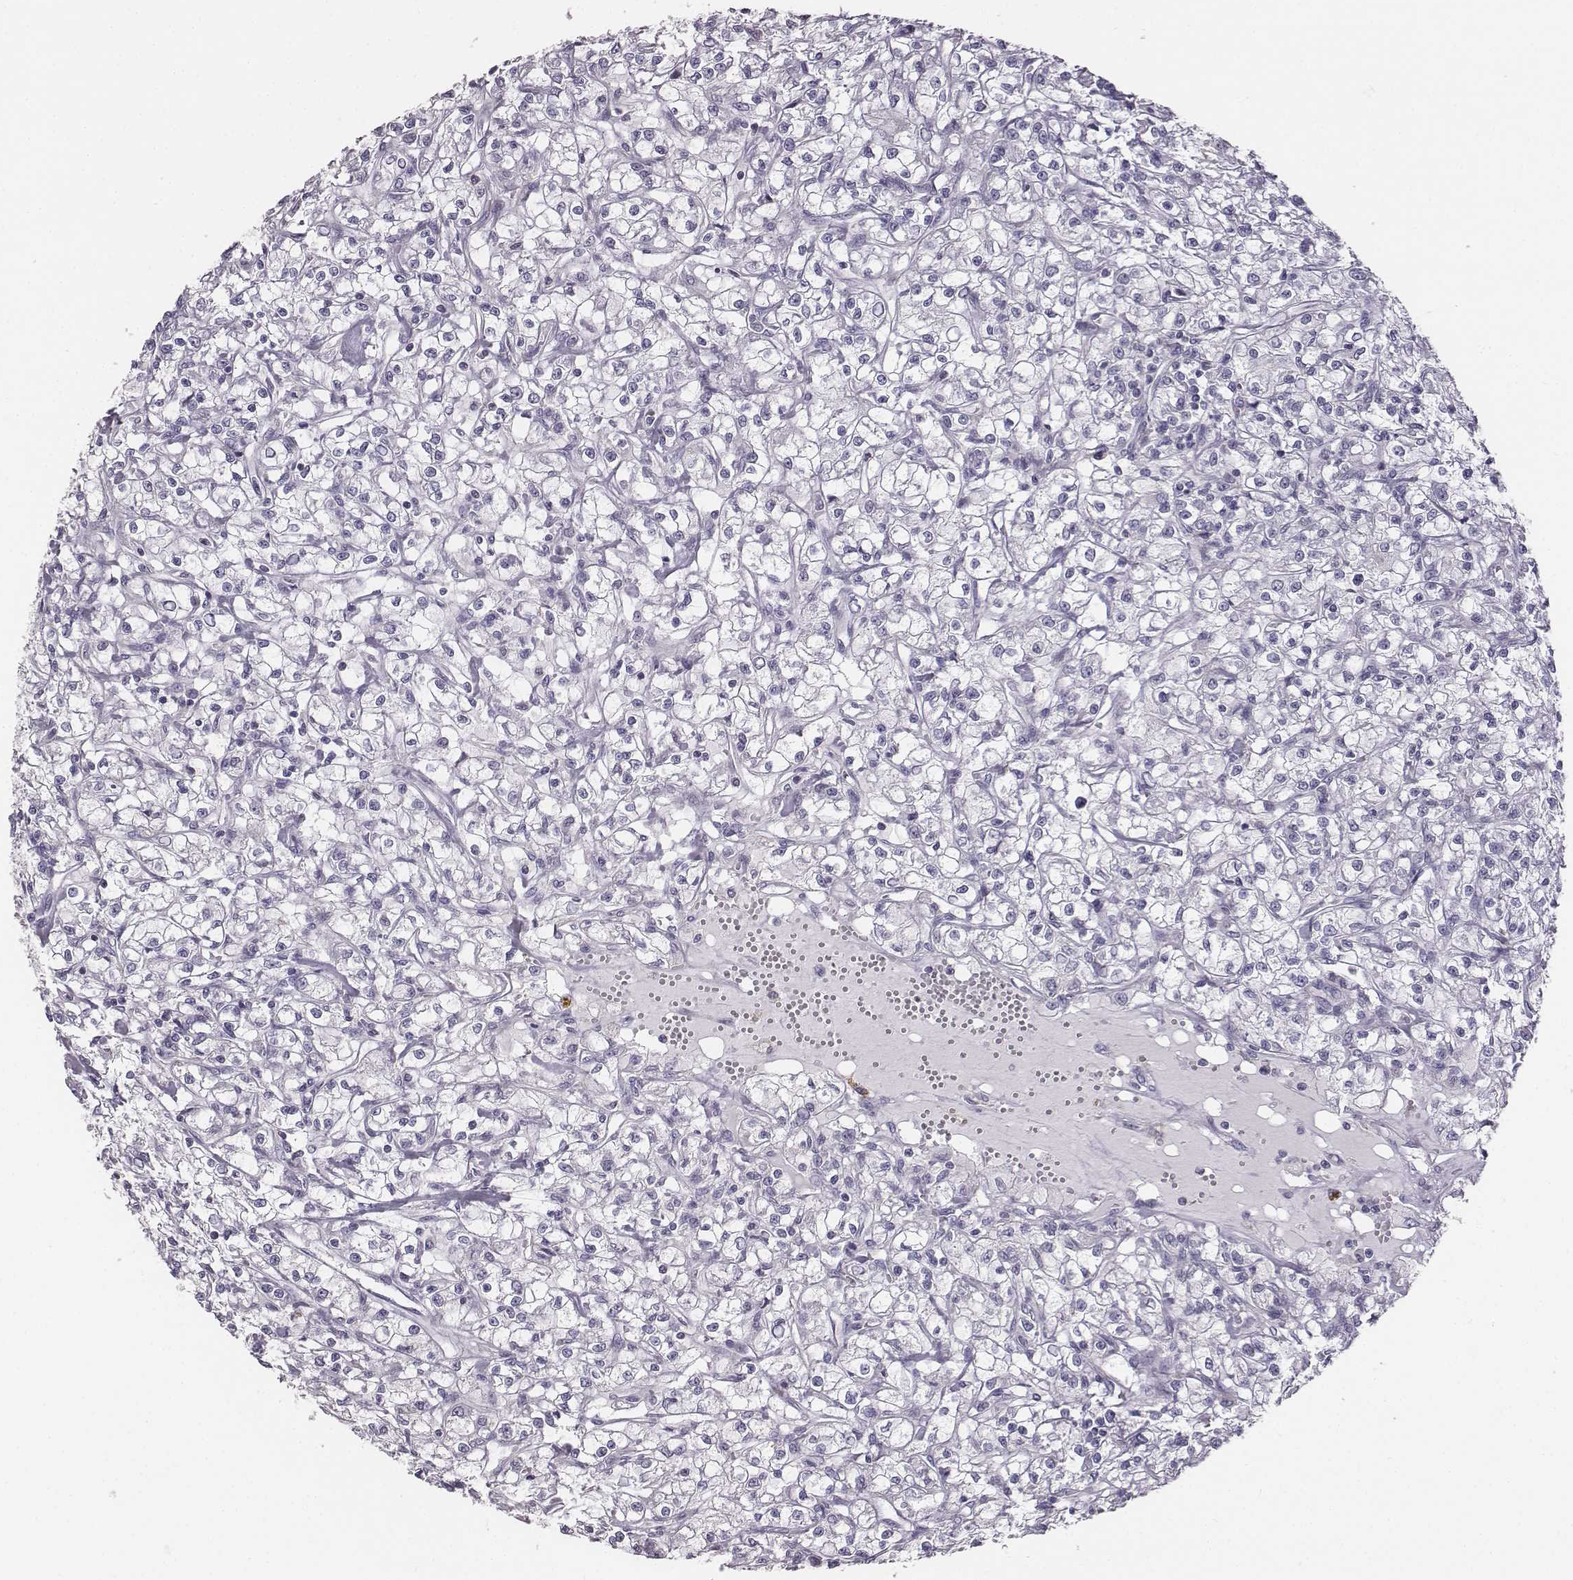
{"staining": {"intensity": "negative", "quantity": "none", "location": "none"}, "tissue": "renal cancer", "cell_type": "Tumor cells", "image_type": "cancer", "snomed": [{"axis": "morphology", "description": "Adenocarcinoma, NOS"}, {"axis": "topography", "description": "Kidney"}], "caption": "Histopathology image shows no protein positivity in tumor cells of renal adenocarcinoma tissue.", "gene": "ADAM7", "patient": {"sex": "female", "age": 59}}